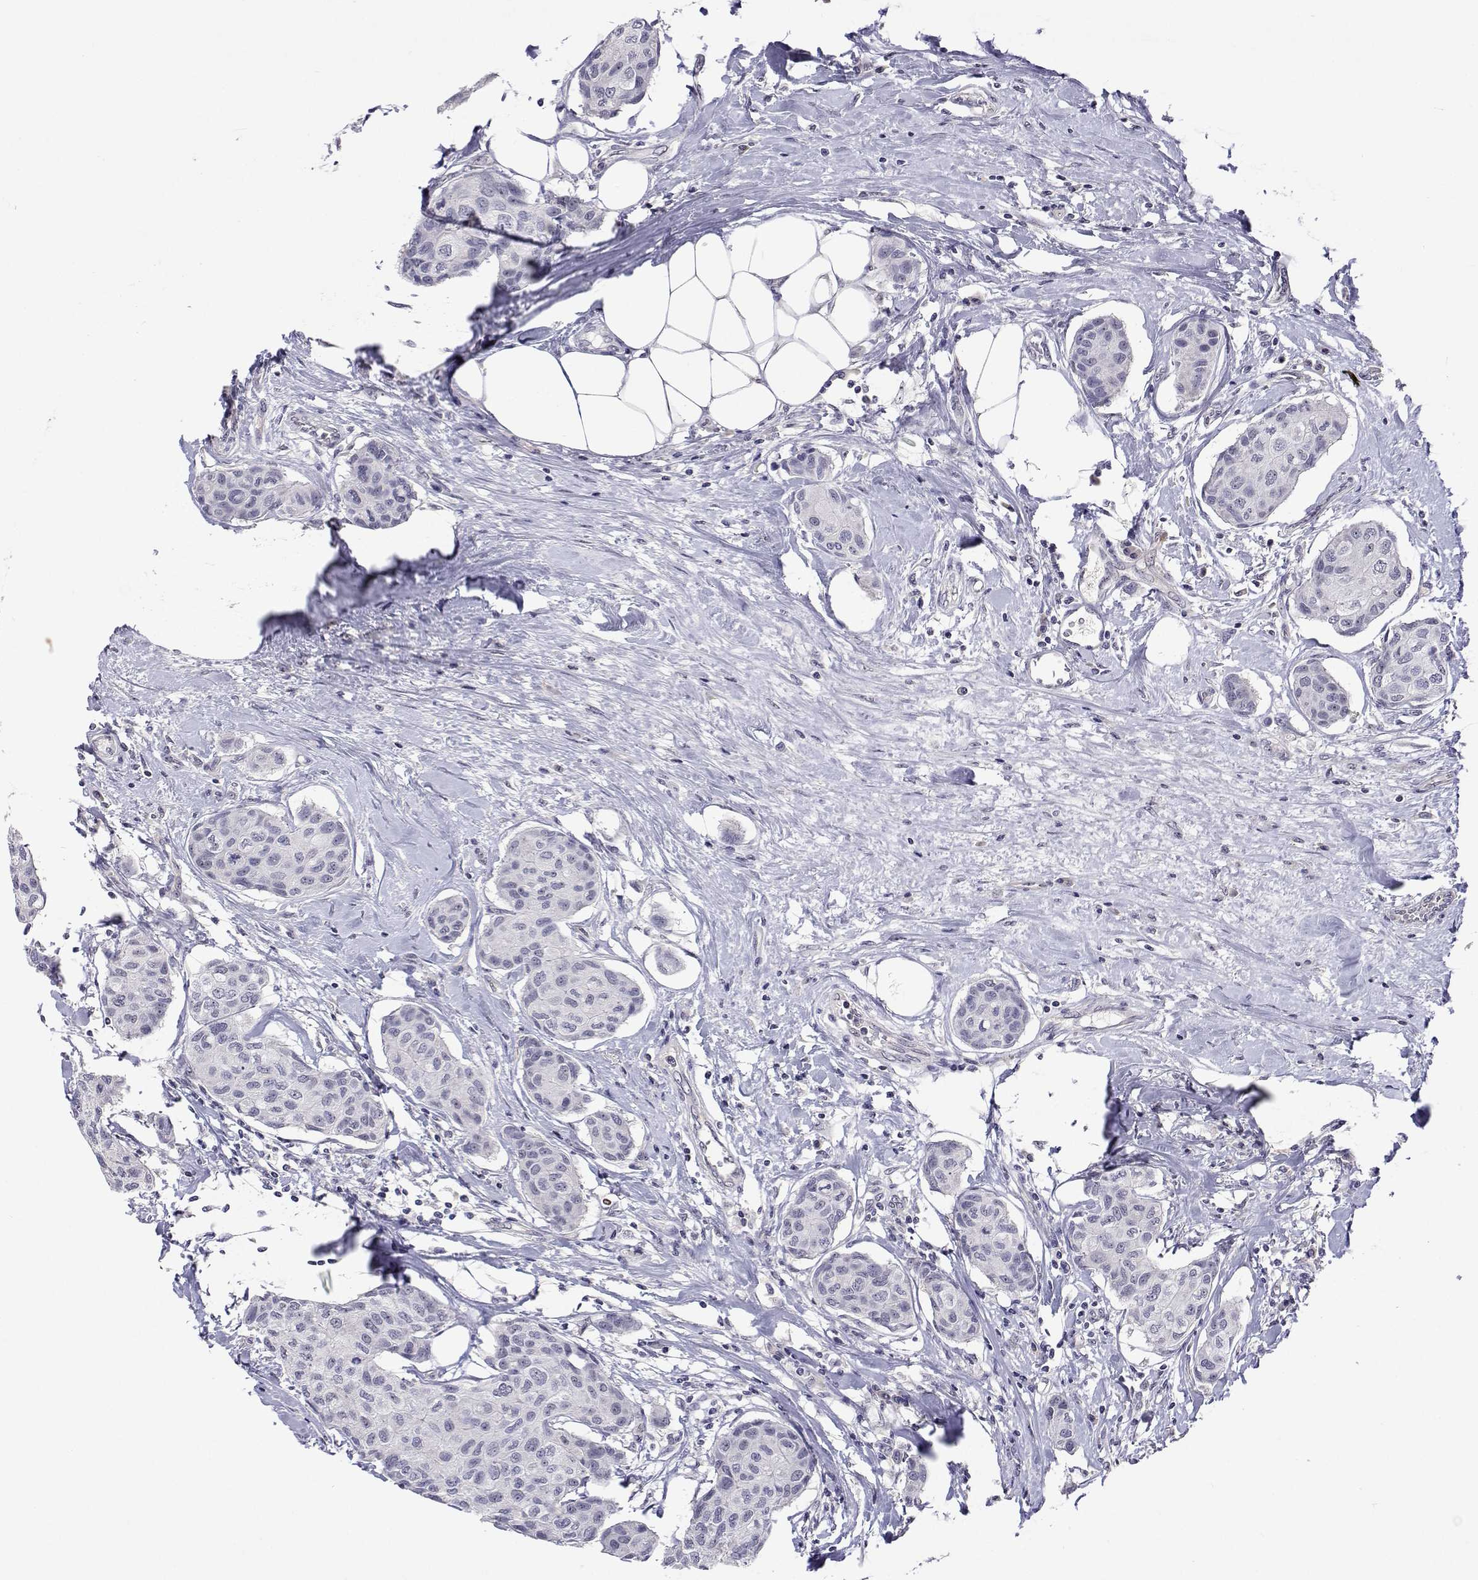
{"staining": {"intensity": "negative", "quantity": "none", "location": "none"}, "tissue": "breast cancer", "cell_type": "Tumor cells", "image_type": "cancer", "snomed": [{"axis": "morphology", "description": "Duct carcinoma"}, {"axis": "topography", "description": "Breast"}], "caption": "Tumor cells are negative for protein expression in human breast cancer (infiltrating ductal carcinoma).", "gene": "NHP2", "patient": {"sex": "female", "age": 80}}